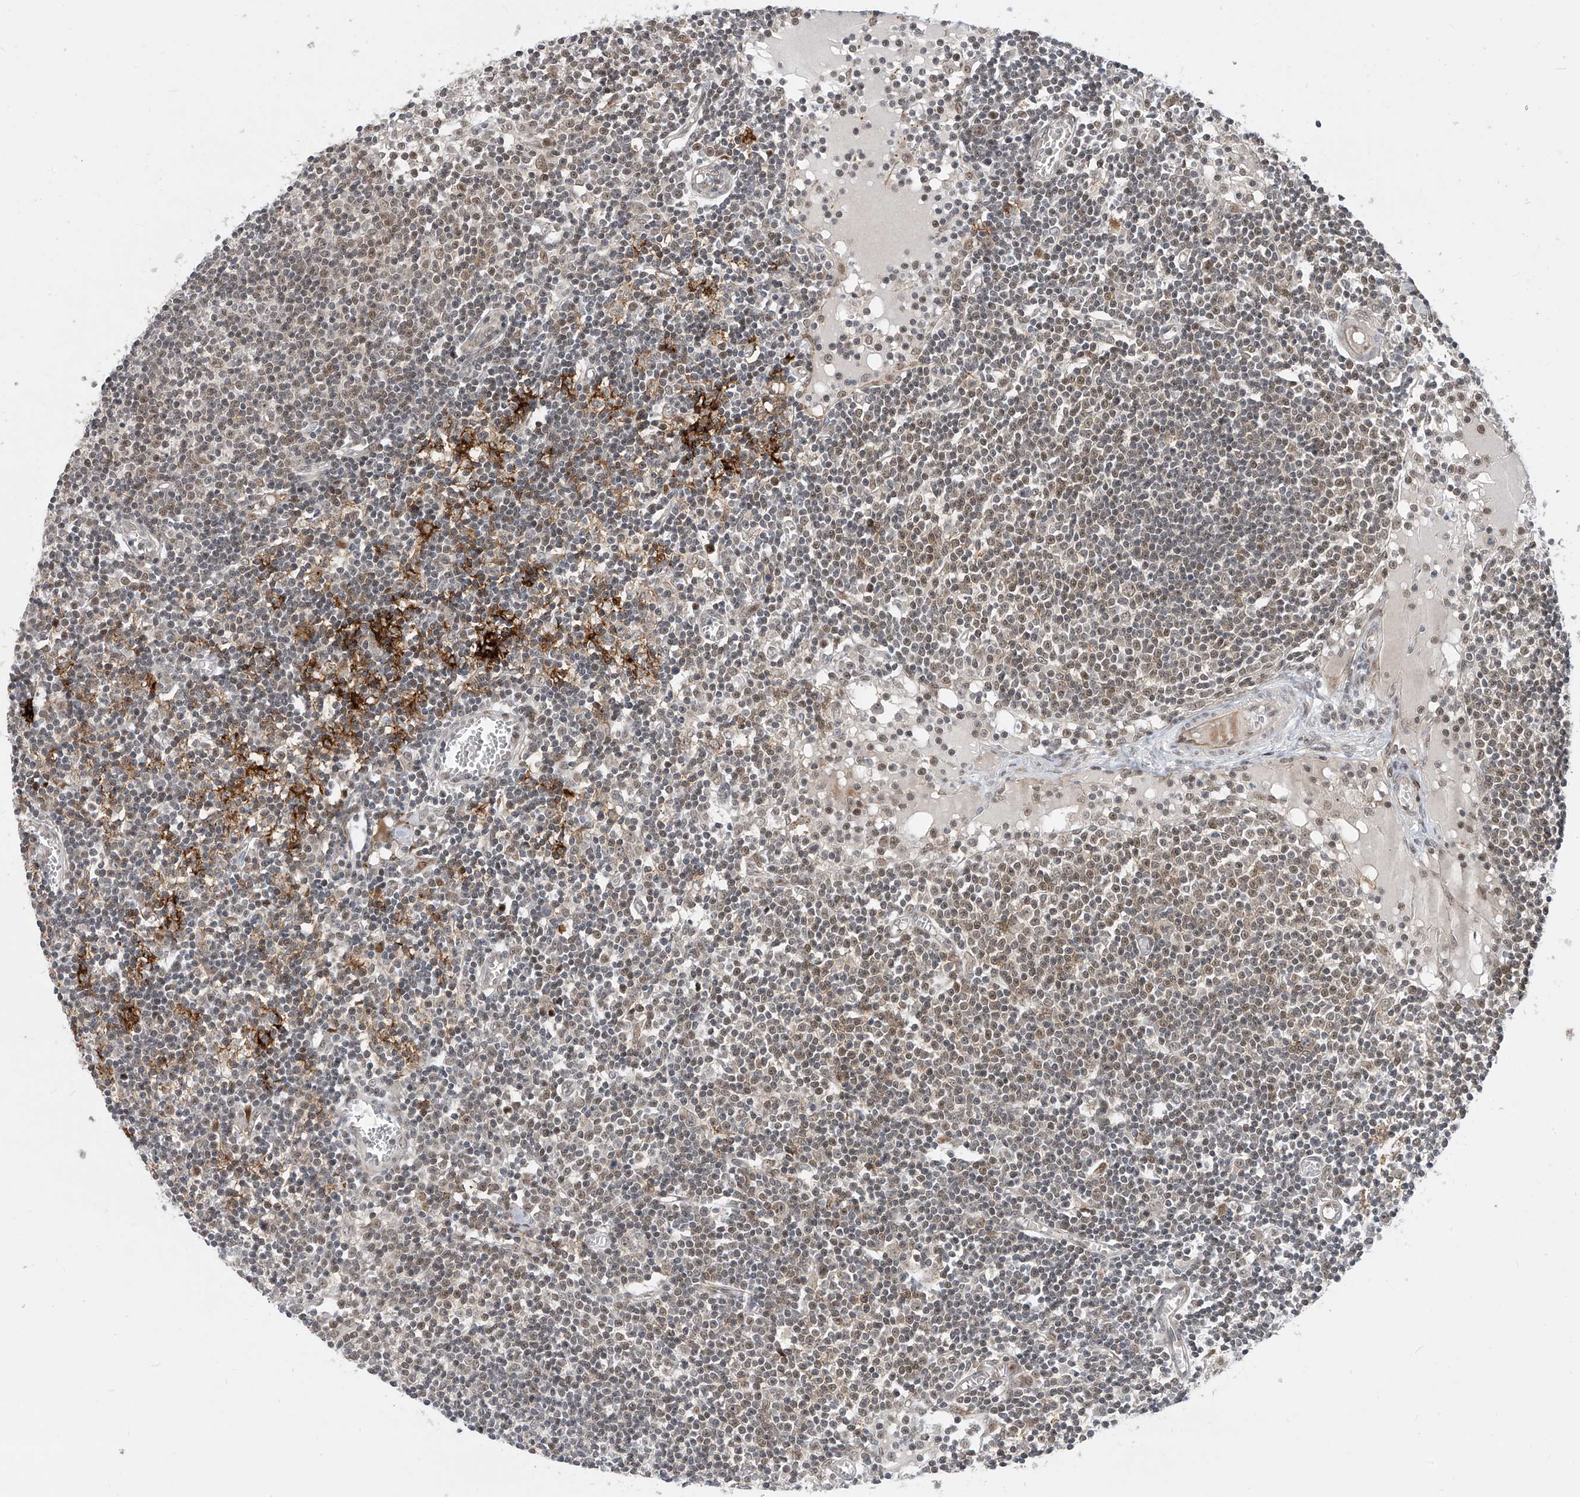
{"staining": {"intensity": "moderate", "quantity": "<25%", "location": "cytoplasmic/membranous,nuclear"}, "tissue": "lymph node", "cell_type": "Germinal center cells", "image_type": "normal", "snomed": [{"axis": "morphology", "description": "Normal tissue, NOS"}, {"axis": "topography", "description": "Lymph node"}], "caption": "The image reveals staining of normal lymph node, revealing moderate cytoplasmic/membranous,nuclear protein positivity (brown color) within germinal center cells. The protein of interest is stained brown, and the nuclei are stained in blue (DAB IHC with brightfield microscopy, high magnification).", "gene": "LAGE3", "patient": {"sex": "female", "age": 11}}